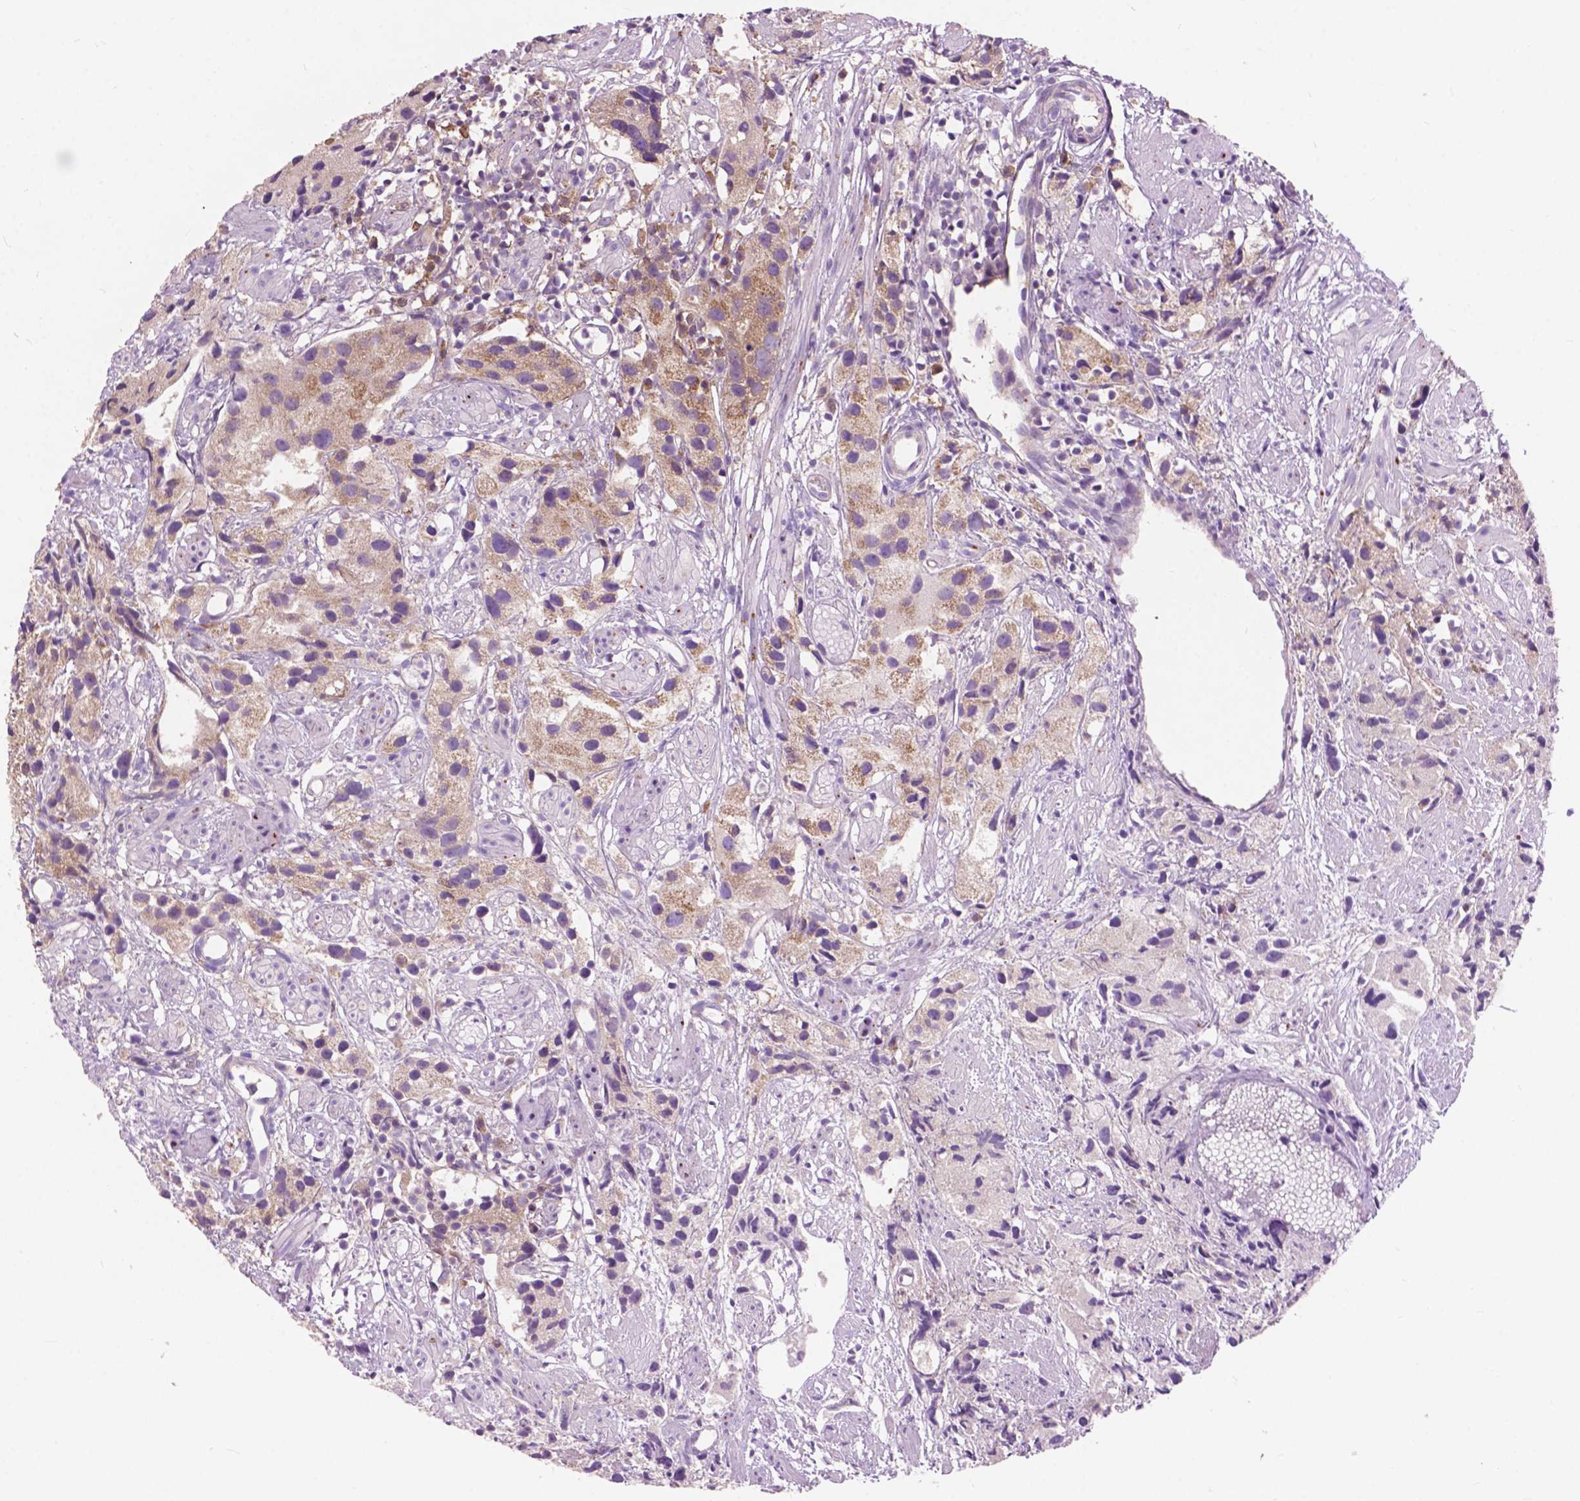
{"staining": {"intensity": "weak", "quantity": "25%-75%", "location": "cytoplasmic/membranous"}, "tissue": "prostate cancer", "cell_type": "Tumor cells", "image_type": "cancer", "snomed": [{"axis": "morphology", "description": "Adenocarcinoma, High grade"}, {"axis": "topography", "description": "Prostate"}], "caption": "Prostate high-grade adenocarcinoma stained with DAB immunohistochemistry shows low levels of weak cytoplasmic/membranous staining in approximately 25%-75% of tumor cells.", "gene": "RPL37A", "patient": {"sex": "male", "age": 68}}